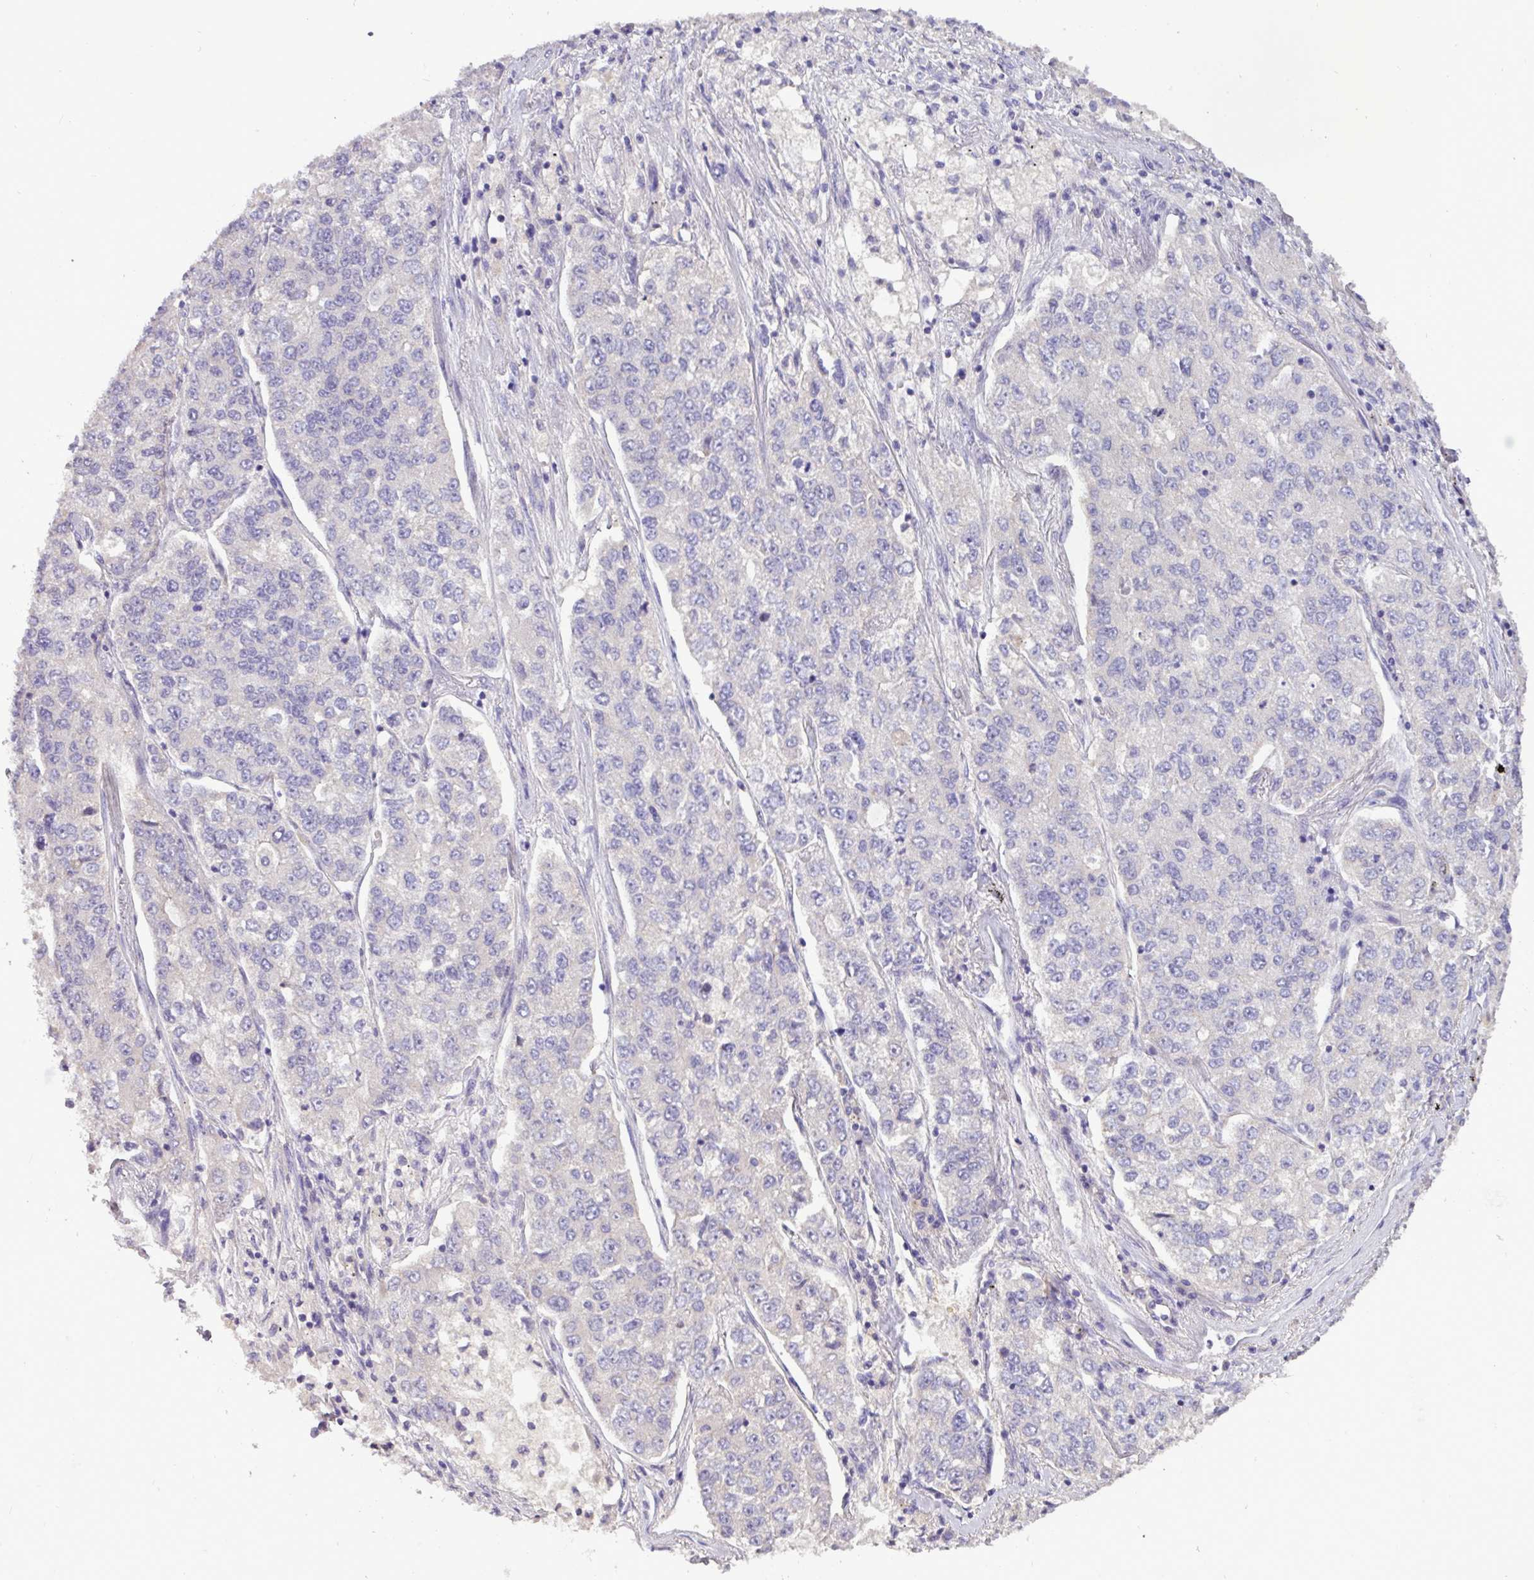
{"staining": {"intensity": "negative", "quantity": "none", "location": "none"}, "tissue": "lung cancer", "cell_type": "Tumor cells", "image_type": "cancer", "snomed": [{"axis": "morphology", "description": "Adenocarcinoma, NOS"}, {"axis": "topography", "description": "Lung"}], "caption": "This is an immunohistochemistry histopathology image of human lung cancer. There is no expression in tumor cells.", "gene": "PAX8", "patient": {"sex": "male", "age": 49}}